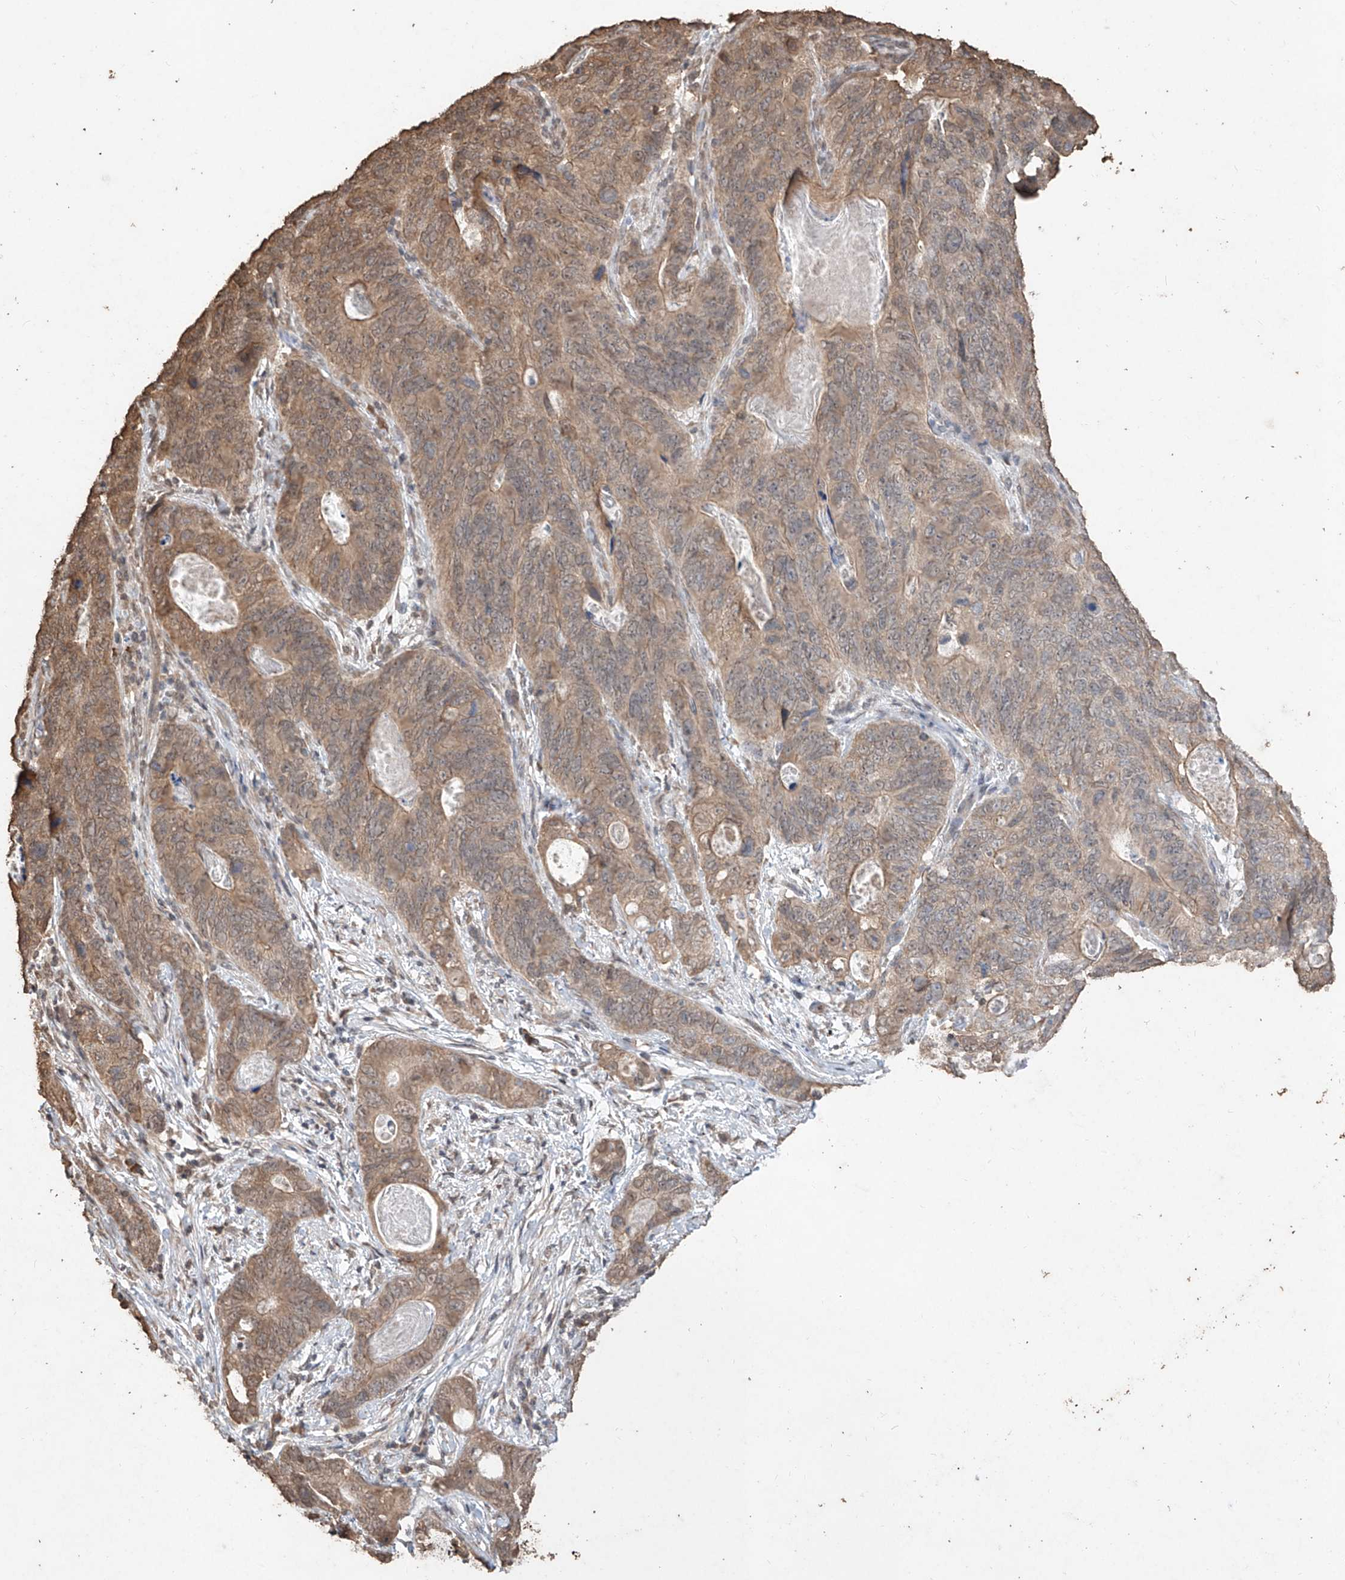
{"staining": {"intensity": "moderate", "quantity": ">75%", "location": "cytoplasmic/membranous"}, "tissue": "stomach cancer", "cell_type": "Tumor cells", "image_type": "cancer", "snomed": [{"axis": "morphology", "description": "Normal tissue, NOS"}, {"axis": "morphology", "description": "Adenocarcinoma, NOS"}, {"axis": "topography", "description": "Stomach"}], "caption": "Stomach cancer (adenocarcinoma) stained with a brown dye shows moderate cytoplasmic/membranous positive expression in approximately >75% of tumor cells.", "gene": "ELOVL1", "patient": {"sex": "female", "age": 89}}